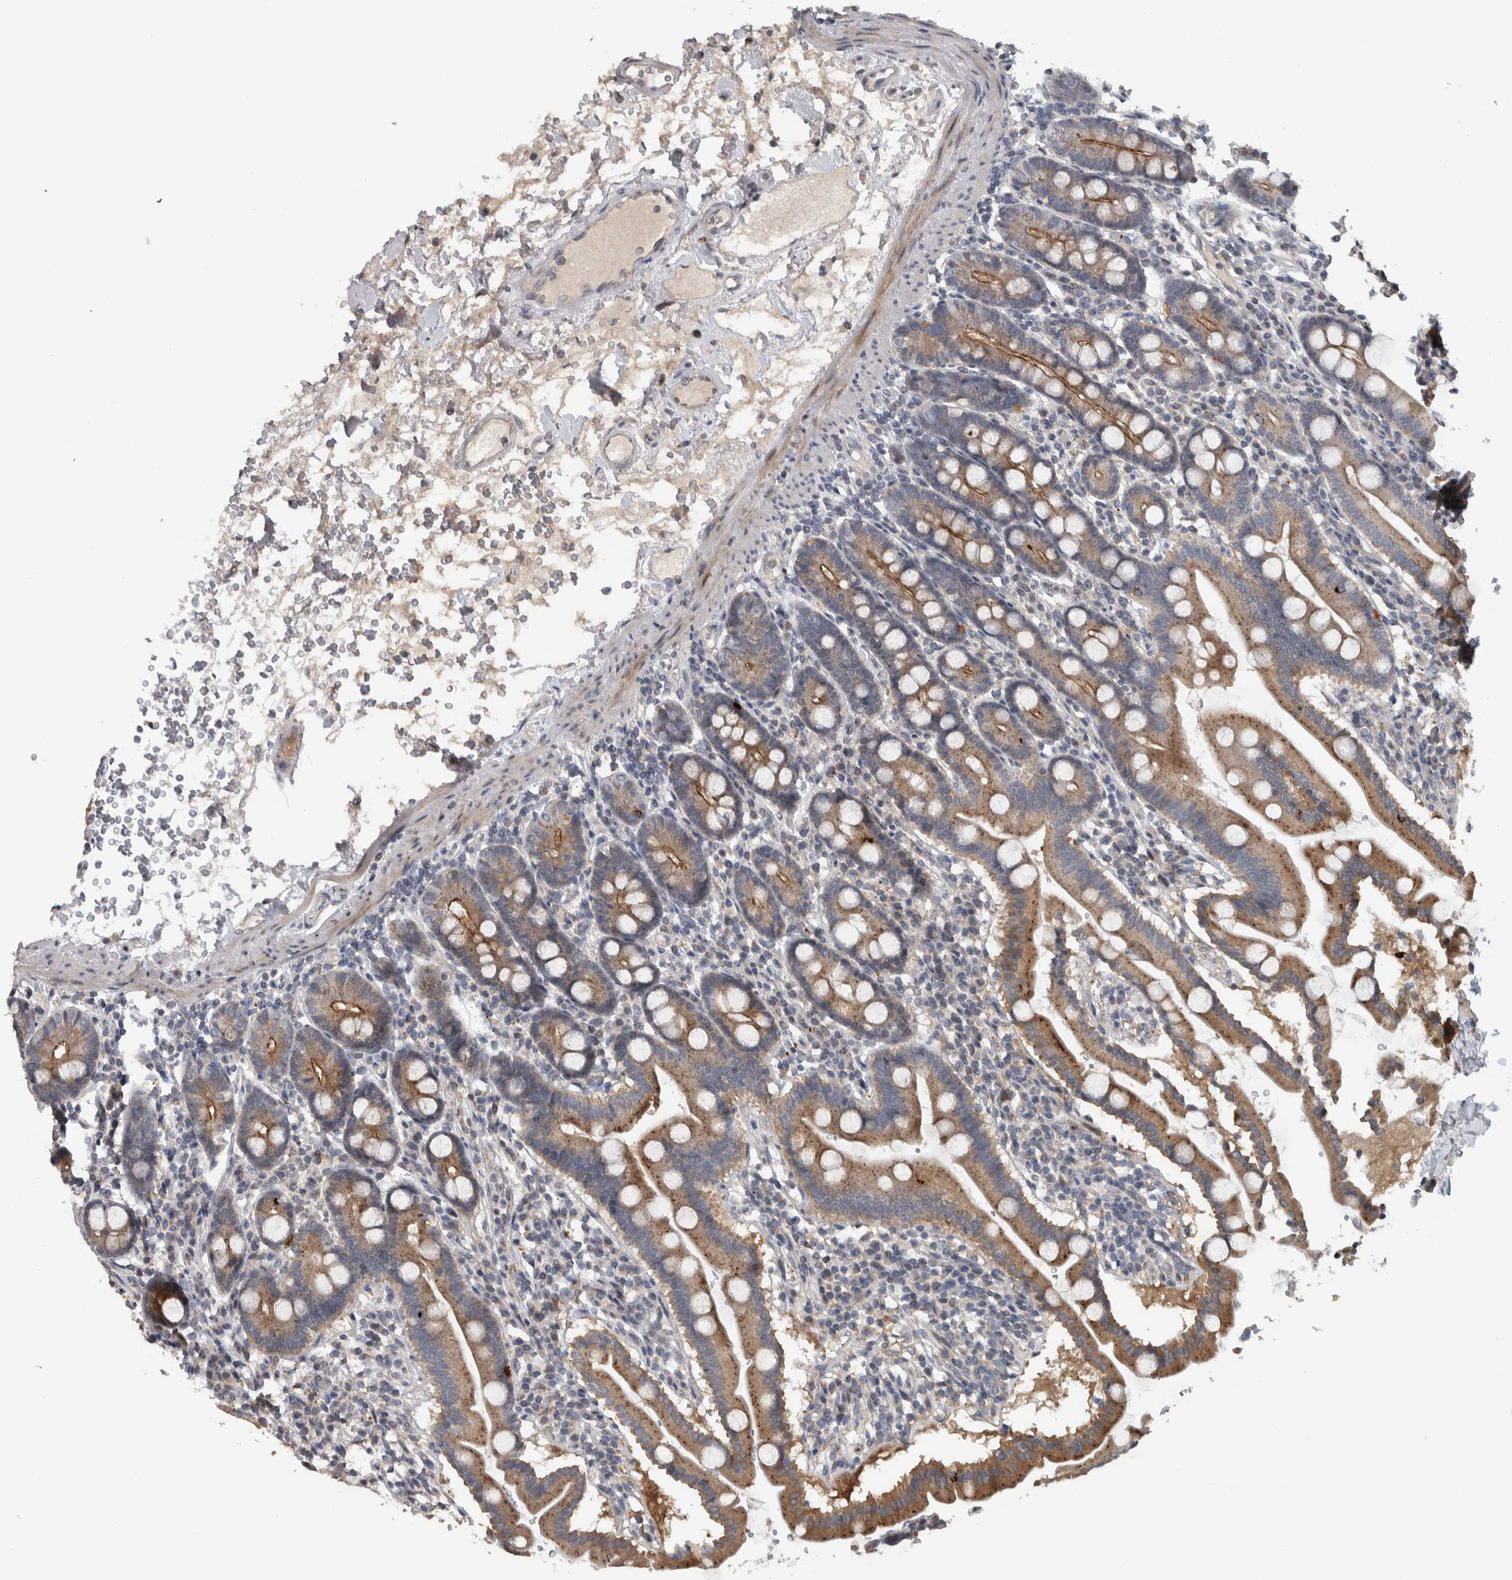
{"staining": {"intensity": "moderate", "quantity": ">75%", "location": "cytoplasmic/membranous"}, "tissue": "duodenum", "cell_type": "Glandular cells", "image_type": "normal", "snomed": [{"axis": "morphology", "description": "Normal tissue, NOS"}, {"axis": "topography", "description": "Duodenum"}], "caption": "The image exhibits immunohistochemical staining of benign duodenum. There is moderate cytoplasmic/membranous expression is present in approximately >75% of glandular cells.", "gene": "FAM83G", "patient": {"sex": "male", "age": 50}}